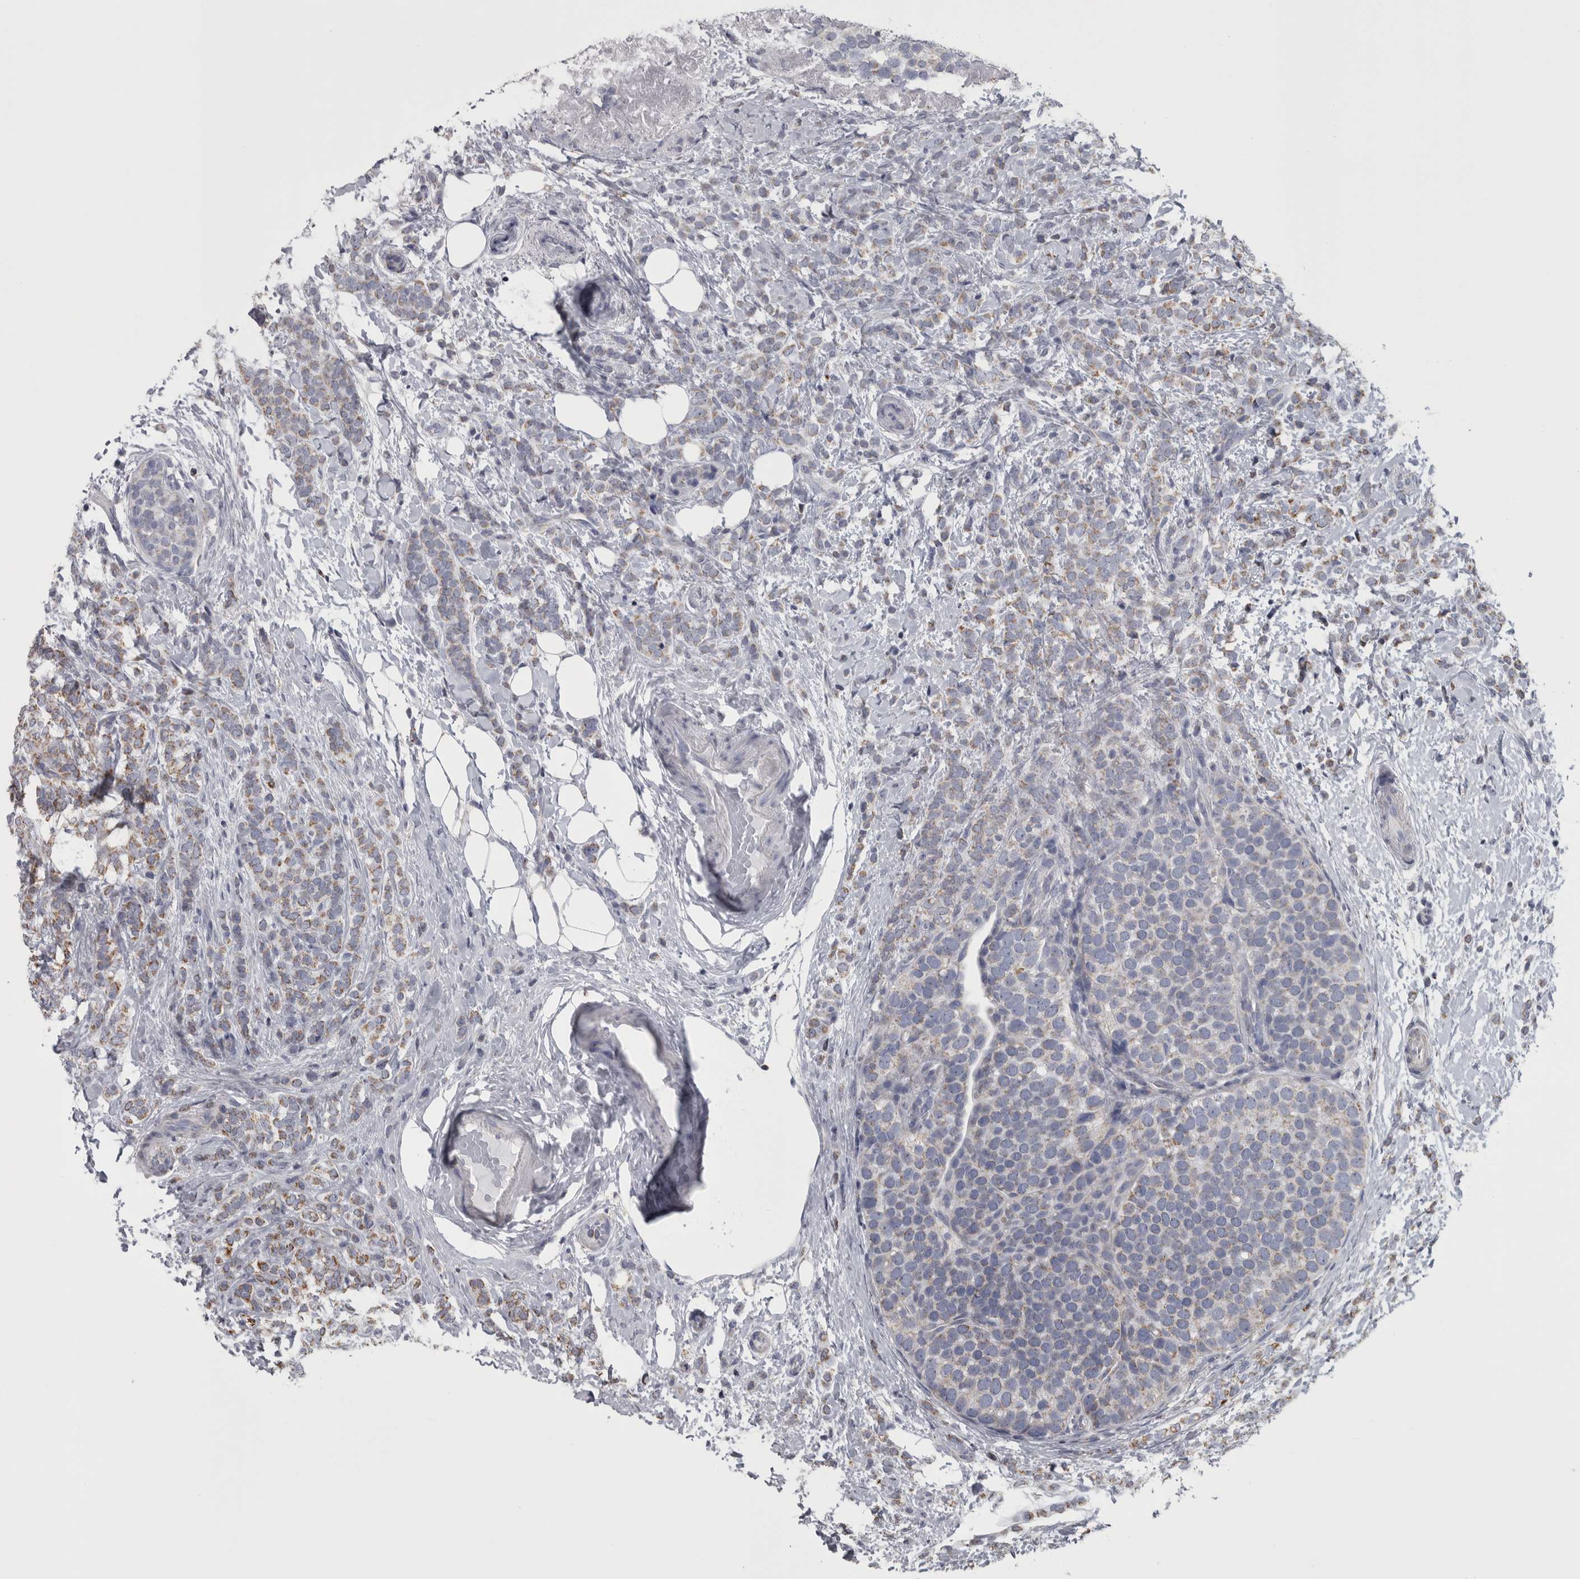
{"staining": {"intensity": "weak", "quantity": "25%-75%", "location": "cytoplasmic/membranous"}, "tissue": "breast cancer", "cell_type": "Tumor cells", "image_type": "cancer", "snomed": [{"axis": "morphology", "description": "Lobular carcinoma"}, {"axis": "topography", "description": "Breast"}], "caption": "Tumor cells exhibit weak cytoplasmic/membranous expression in approximately 25%-75% of cells in lobular carcinoma (breast).", "gene": "MDH2", "patient": {"sex": "female", "age": 50}}